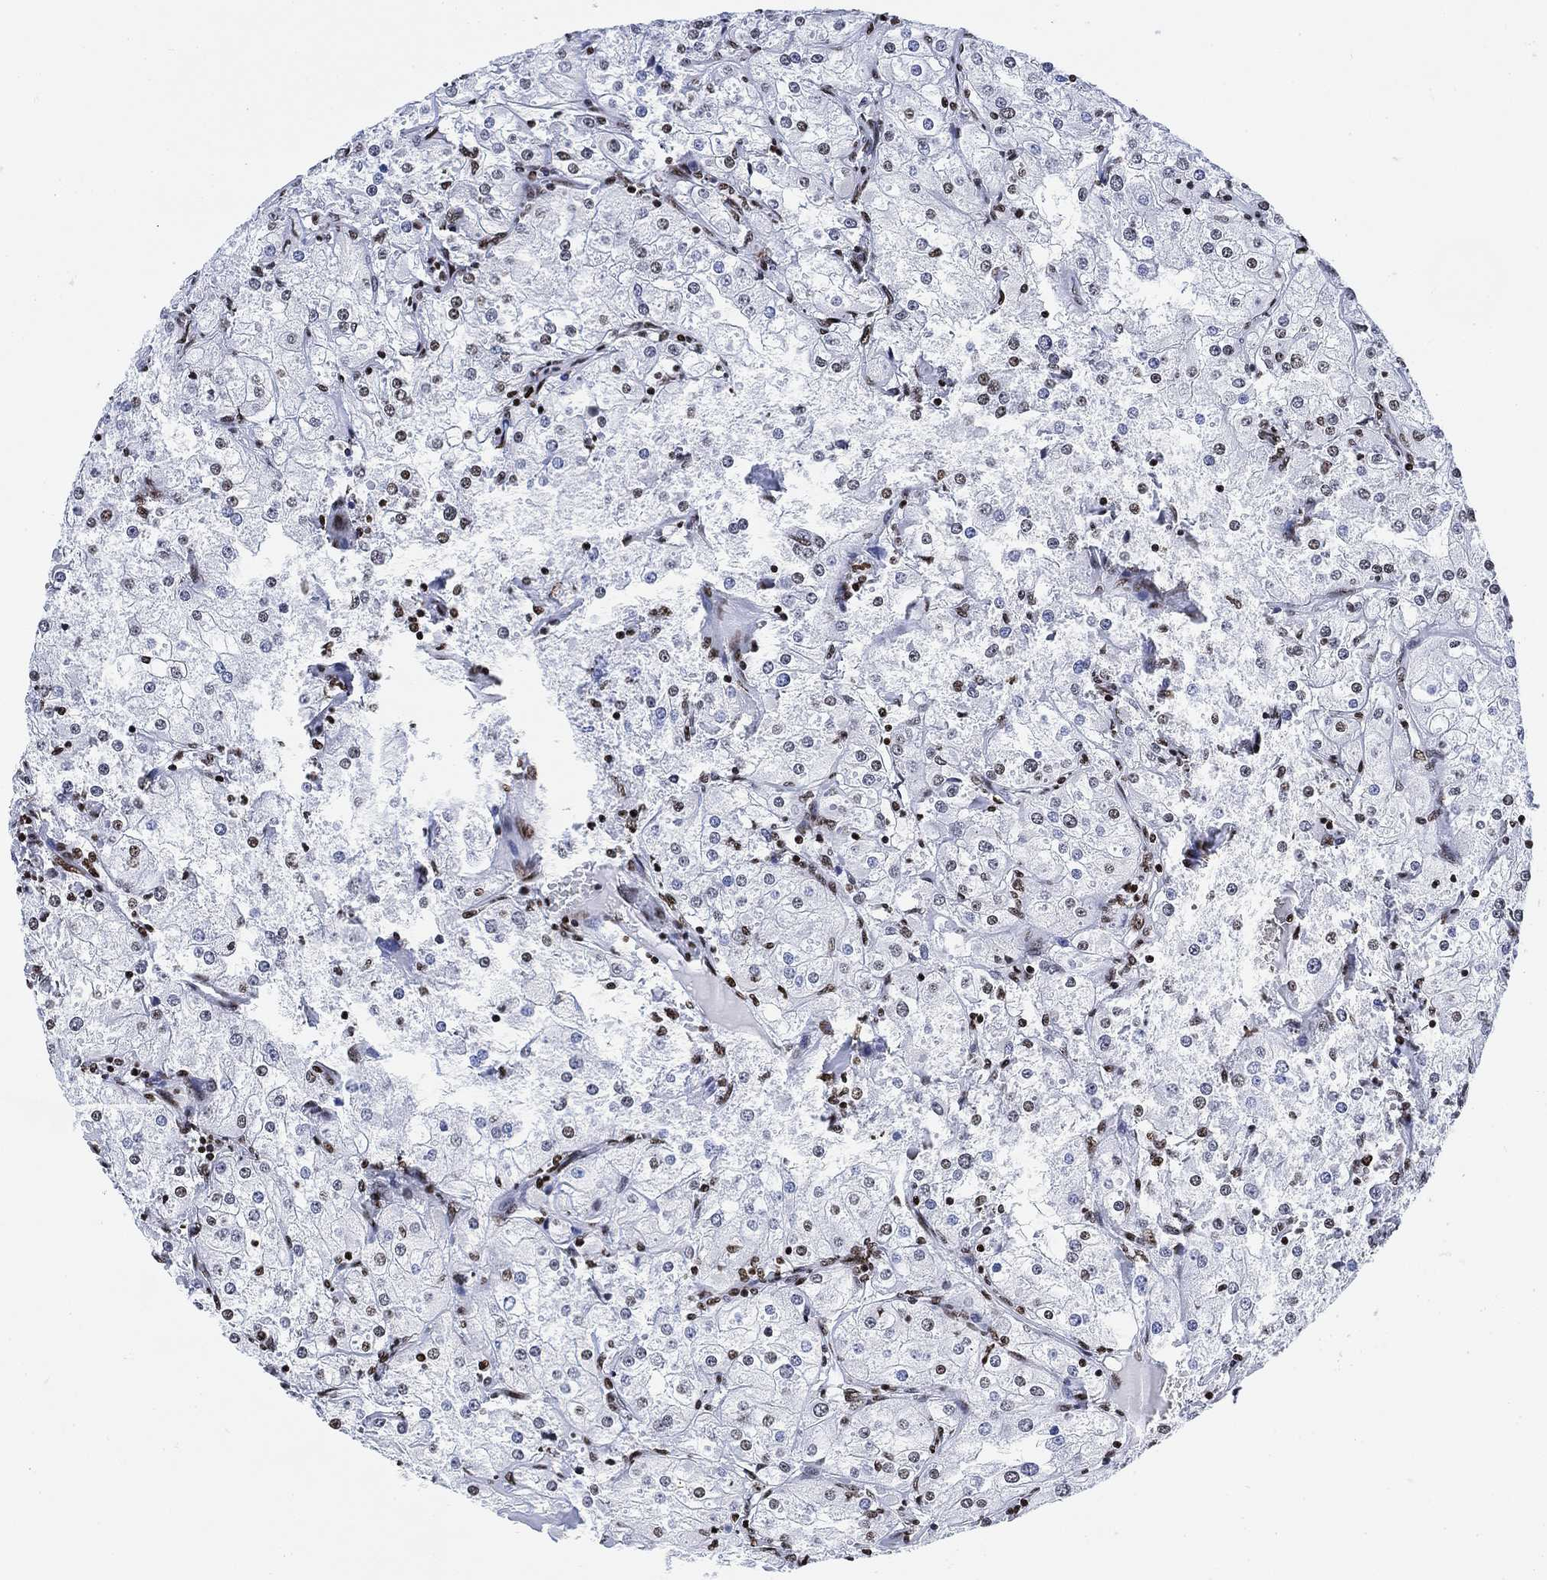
{"staining": {"intensity": "moderate", "quantity": "<25%", "location": "nuclear"}, "tissue": "renal cancer", "cell_type": "Tumor cells", "image_type": "cancer", "snomed": [{"axis": "morphology", "description": "Adenocarcinoma, NOS"}, {"axis": "topography", "description": "Kidney"}], "caption": "Immunohistochemical staining of renal cancer reveals moderate nuclear protein positivity in about <25% of tumor cells.", "gene": "H1-10", "patient": {"sex": "male", "age": 77}}